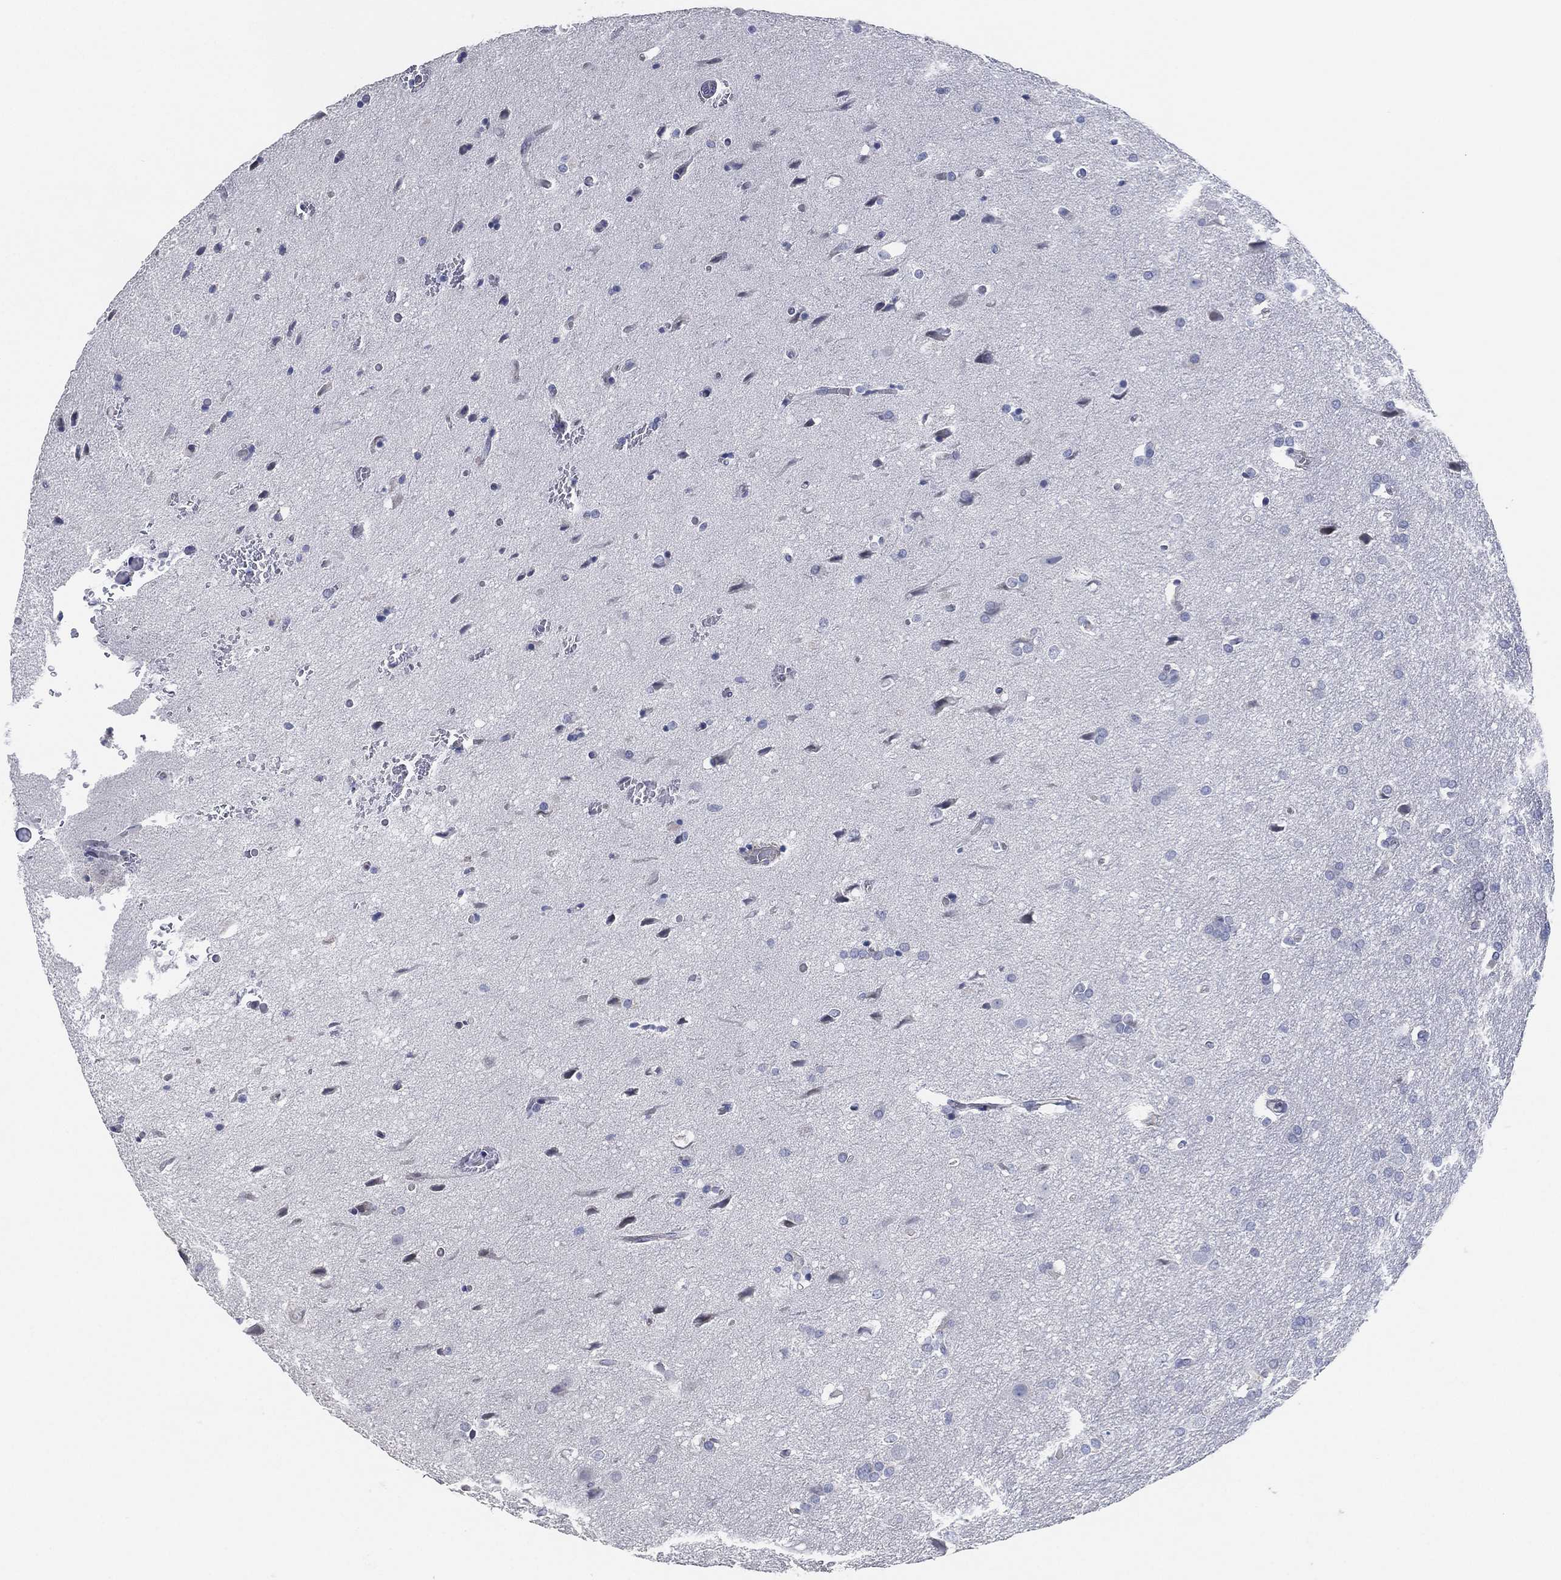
{"staining": {"intensity": "negative", "quantity": "none", "location": "none"}, "tissue": "glioma", "cell_type": "Tumor cells", "image_type": "cancer", "snomed": [{"axis": "morphology", "description": "Glioma, malignant, Low grade"}, {"axis": "topography", "description": "Brain"}], "caption": "This is a micrograph of immunohistochemistry staining of malignant glioma (low-grade), which shows no expression in tumor cells. The staining was performed using DAB to visualize the protein expression in brown, while the nuclei were stained in blue with hematoxylin (Magnification: 20x).", "gene": "CFTR", "patient": {"sex": "female", "age": 32}}